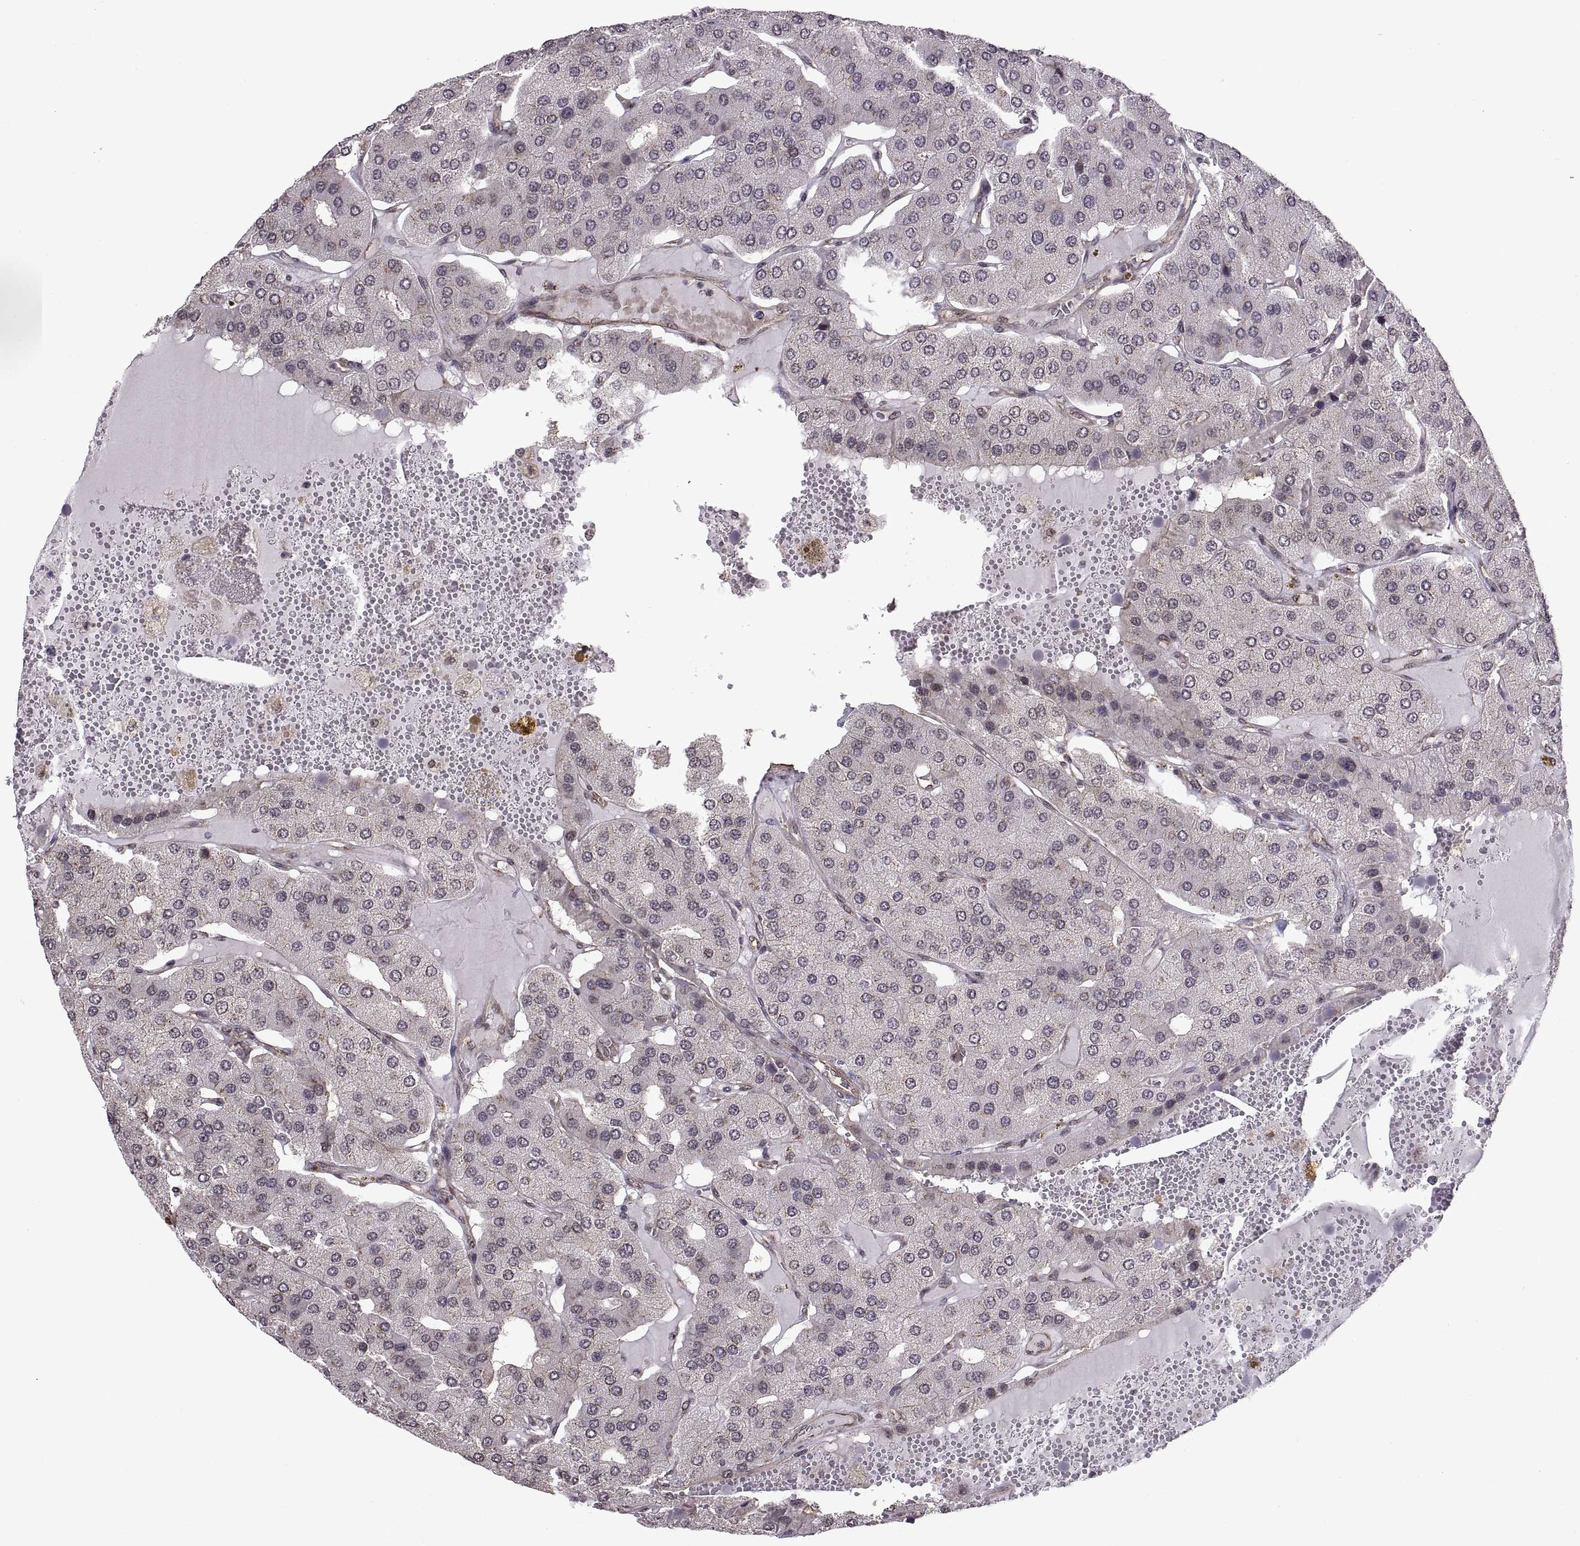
{"staining": {"intensity": "negative", "quantity": "none", "location": "none"}, "tissue": "parathyroid gland", "cell_type": "Glandular cells", "image_type": "normal", "snomed": [{"axis": "morphology", "description": "Normal tissue, NOS"}, {"axis": "morphology", "description": "Adenoma, NOS"}, {"axis": "topography", "description": "Parathyroid gland"}], "caption": "DAB (3,3'-diaminobenzidine) immunohistochemical staining of unremarkable human parathyroid gland demonstrates no significant positivity in glandular cells.", "gene": "ARRB1", "patient": {"sex": "female", "age": 86}}